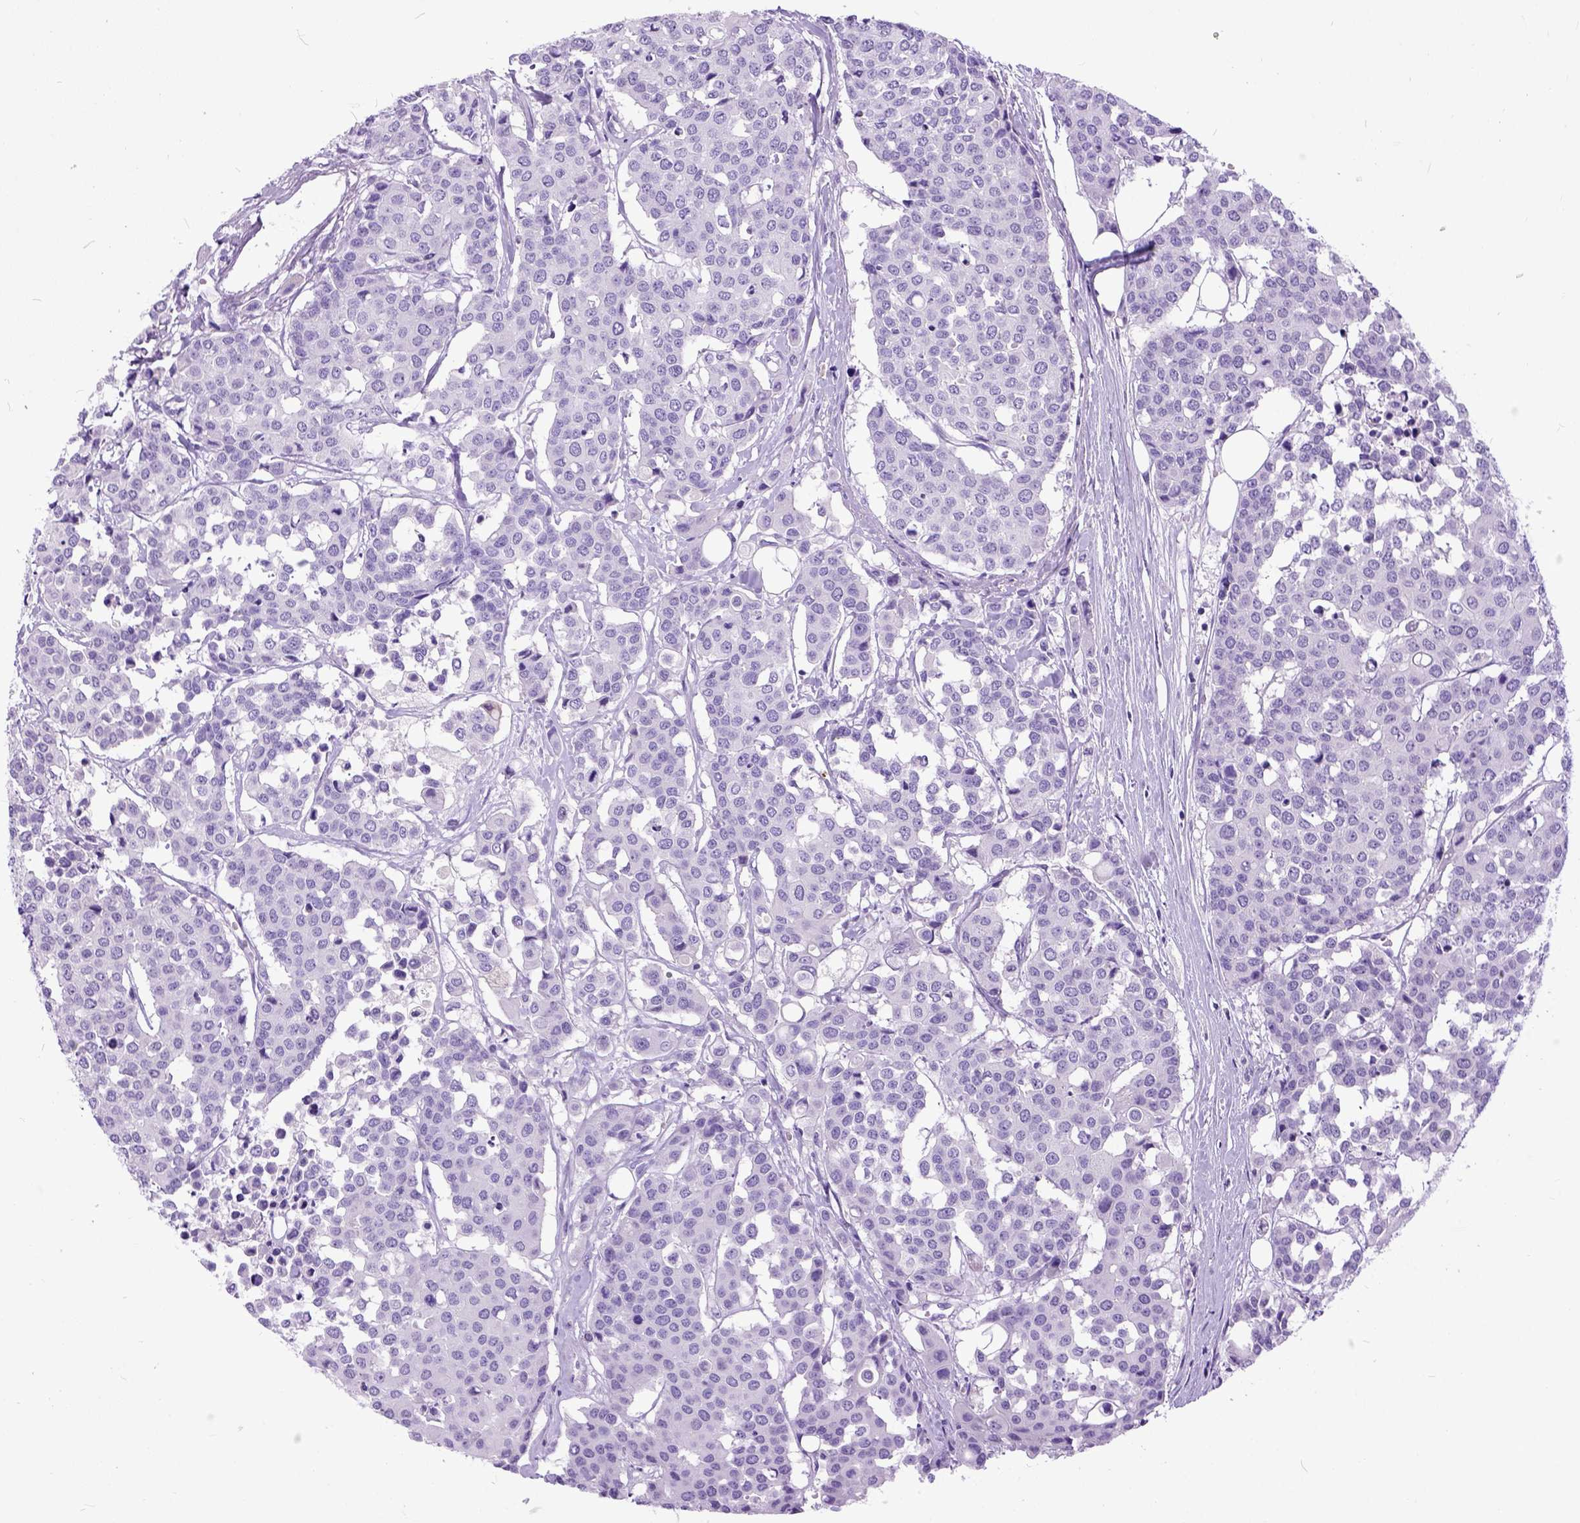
{"staining": {"intensity": "negative", "quantity": "none", "location": "none"}, "tissue": "carcinoid", "cell_type": "Tumor cells", "image_type": "cancer", "snomed": [{"axis": "morphology", "description": "Carcinoid, malignant, NOS"}, {"axis": "topography", "description": "Colon"}], "caption": "This photomicrograph is of carcinoid (malignant) stained with immunohistochemistry to label a protein in brown with the nuclei are counter-stained blue. There is no expression in tumor cells.", "gene": "IGF2", "patient": {"sex": "male", "age": 81}}